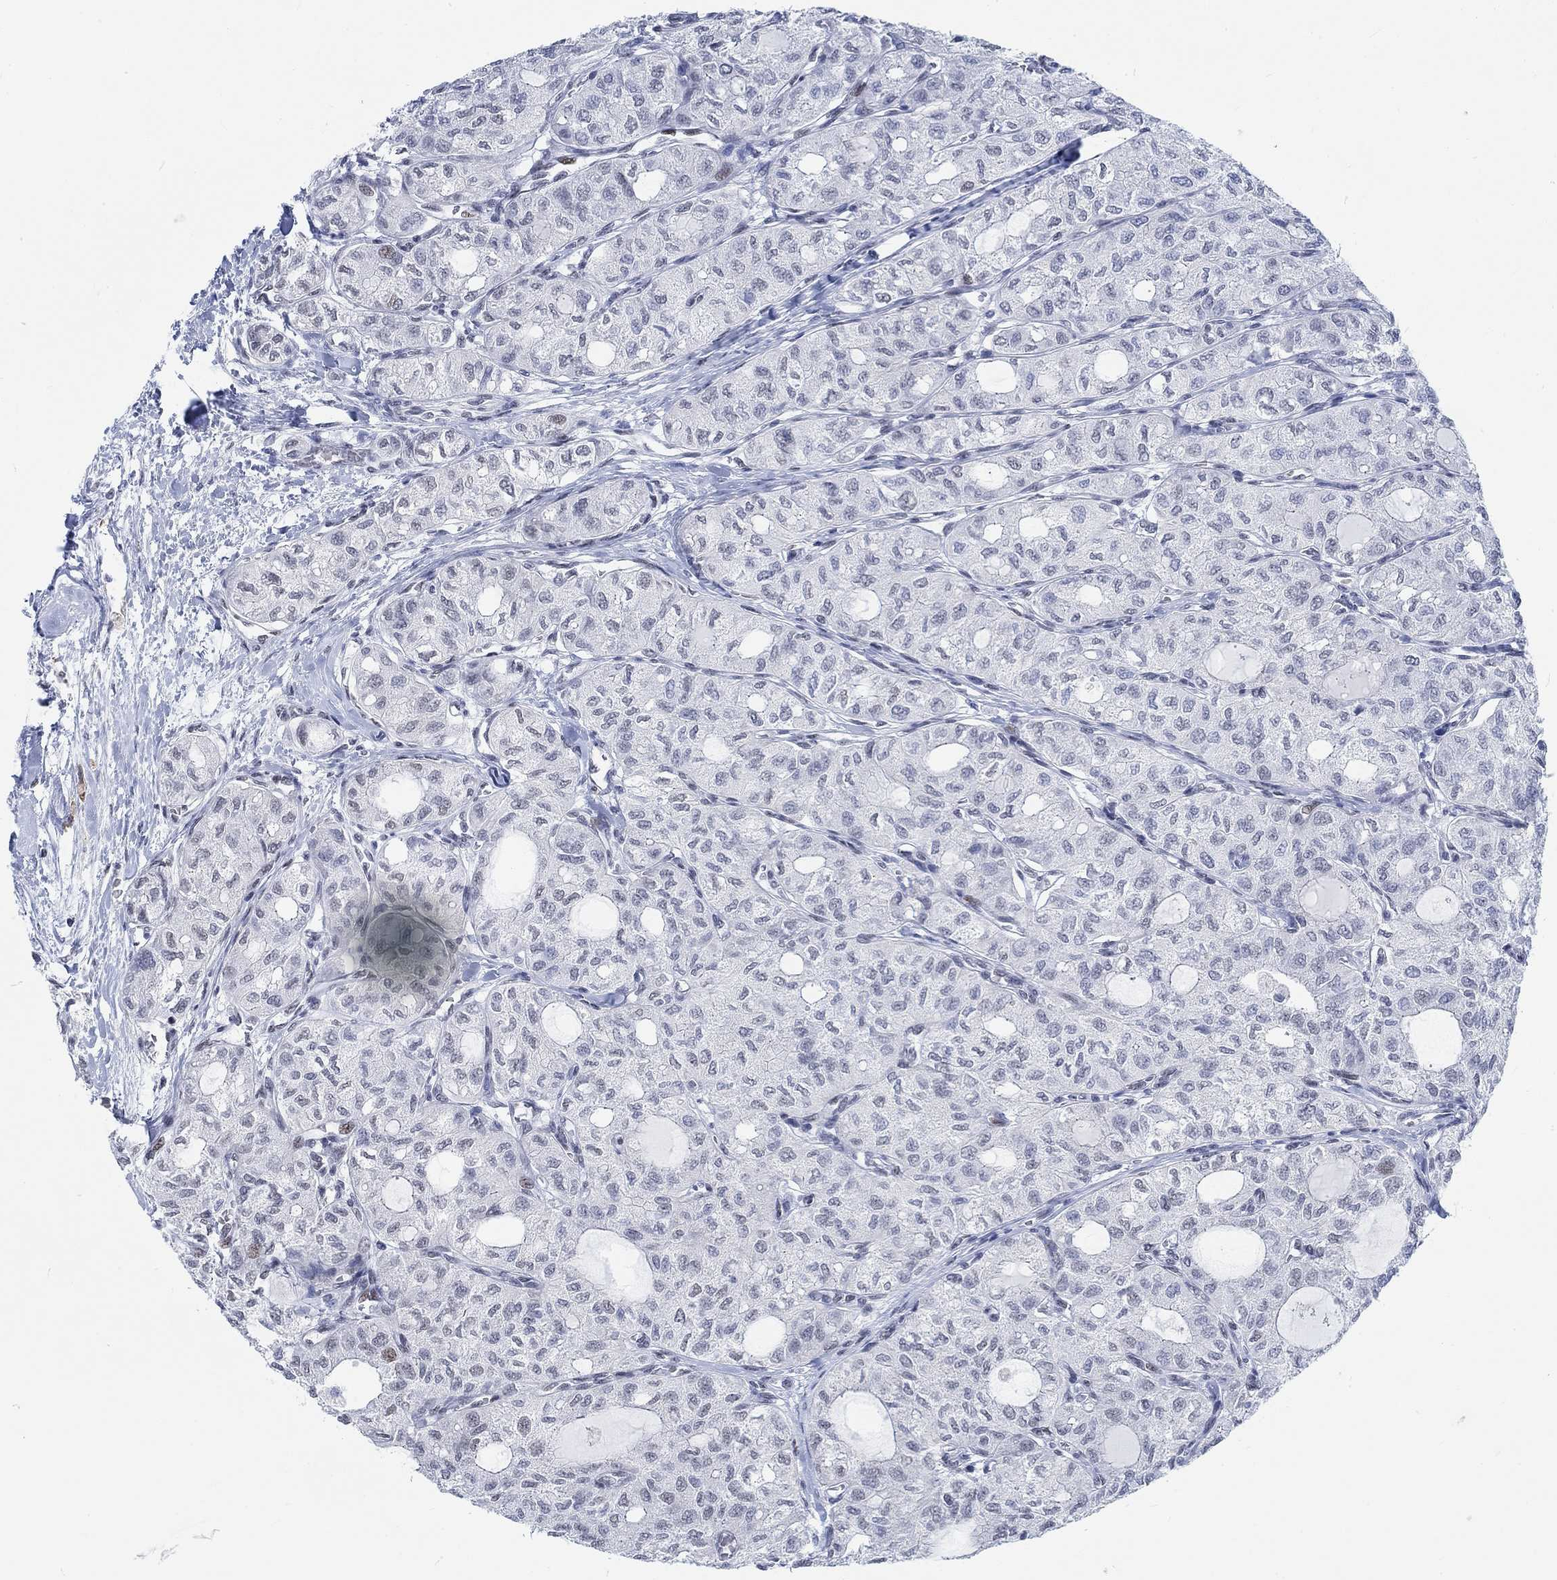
{"staining": {"intensity": "negative", "quantity": "none", "location": "none"}, "tissue": "thyroid cancer", "cell_type": "Tumor cells", "image_type": "cancer", "snomed": [{"axis": "morphology", "description": "Follicular adenoma carcinoma, NOS"}, {"axis": "topography", "description": "Thyroid gland"}], "caption": "Immunohistochemistry micrograph of neoplastic tissue: thyroid cancer stained with DAB reveals no significant protein staining in tumor cells.", "gene": "KCNH8", "patient": {"sex": "male", "age": 75}}